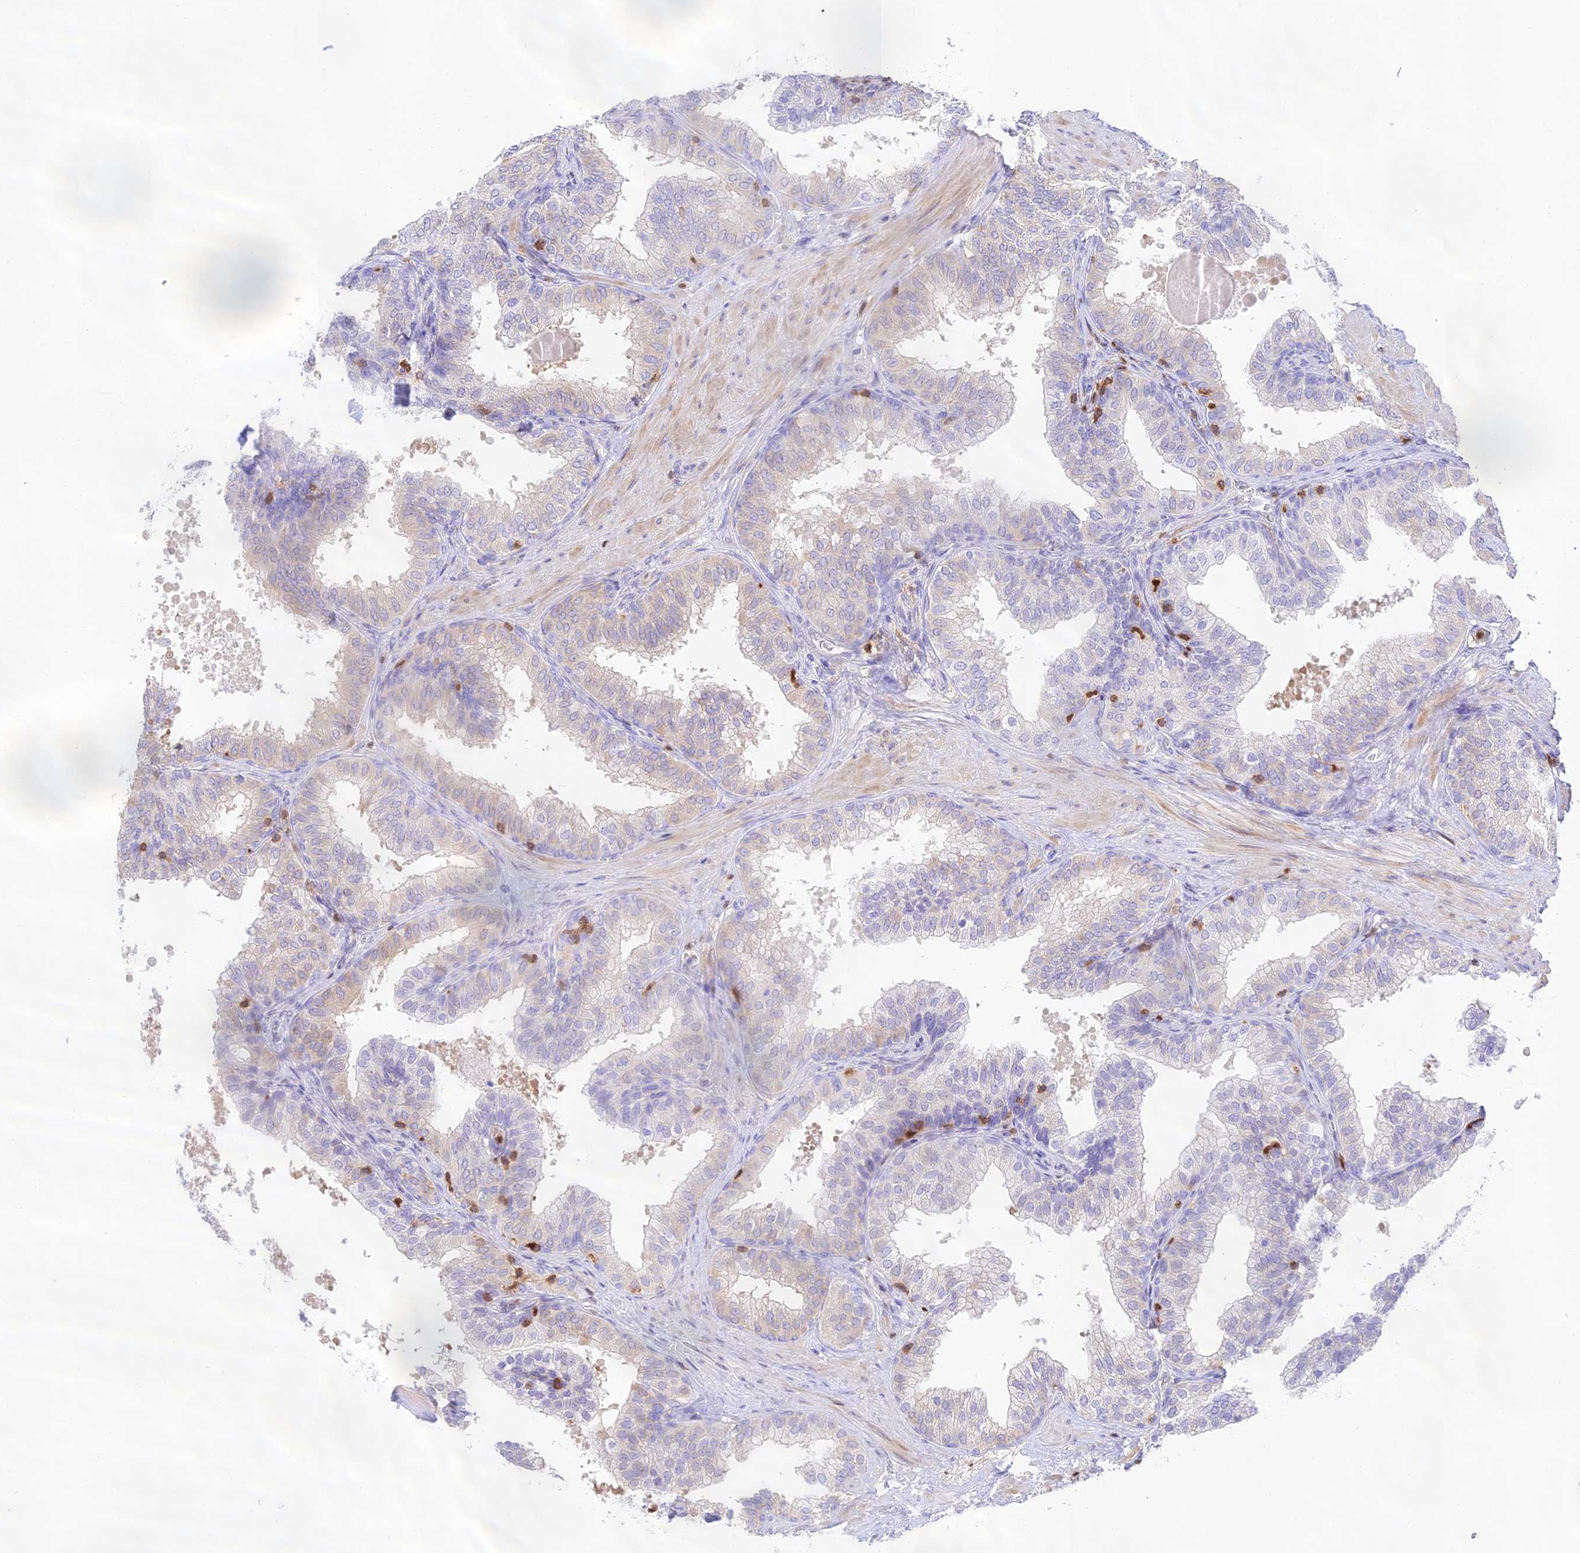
{"staining": {"intensity": "negative", "quantity": "none", "location": "none"}, "tissue": "prostate", "cell_type": "Glandular cells", "image_type": "normal", "snomed": [{"axis": "morphology", "description": "Normal tissue, NOS"}, {"axis": "topography", "description": "Prostate"}], "caption": "High magnification brightfield microscopy of unremarkable prostate stained with DAB (3,3'-diaminobenzidine) (brown) and counterstained with hematoxylin (blue): glandular cells show no significant positivity. (Brightfield microscopy of DAB (3,3'-diaminobenzidine) IHC at high magnification).", "gene": "DENND1C", "patient": {"sex": "male", "age": 60}}